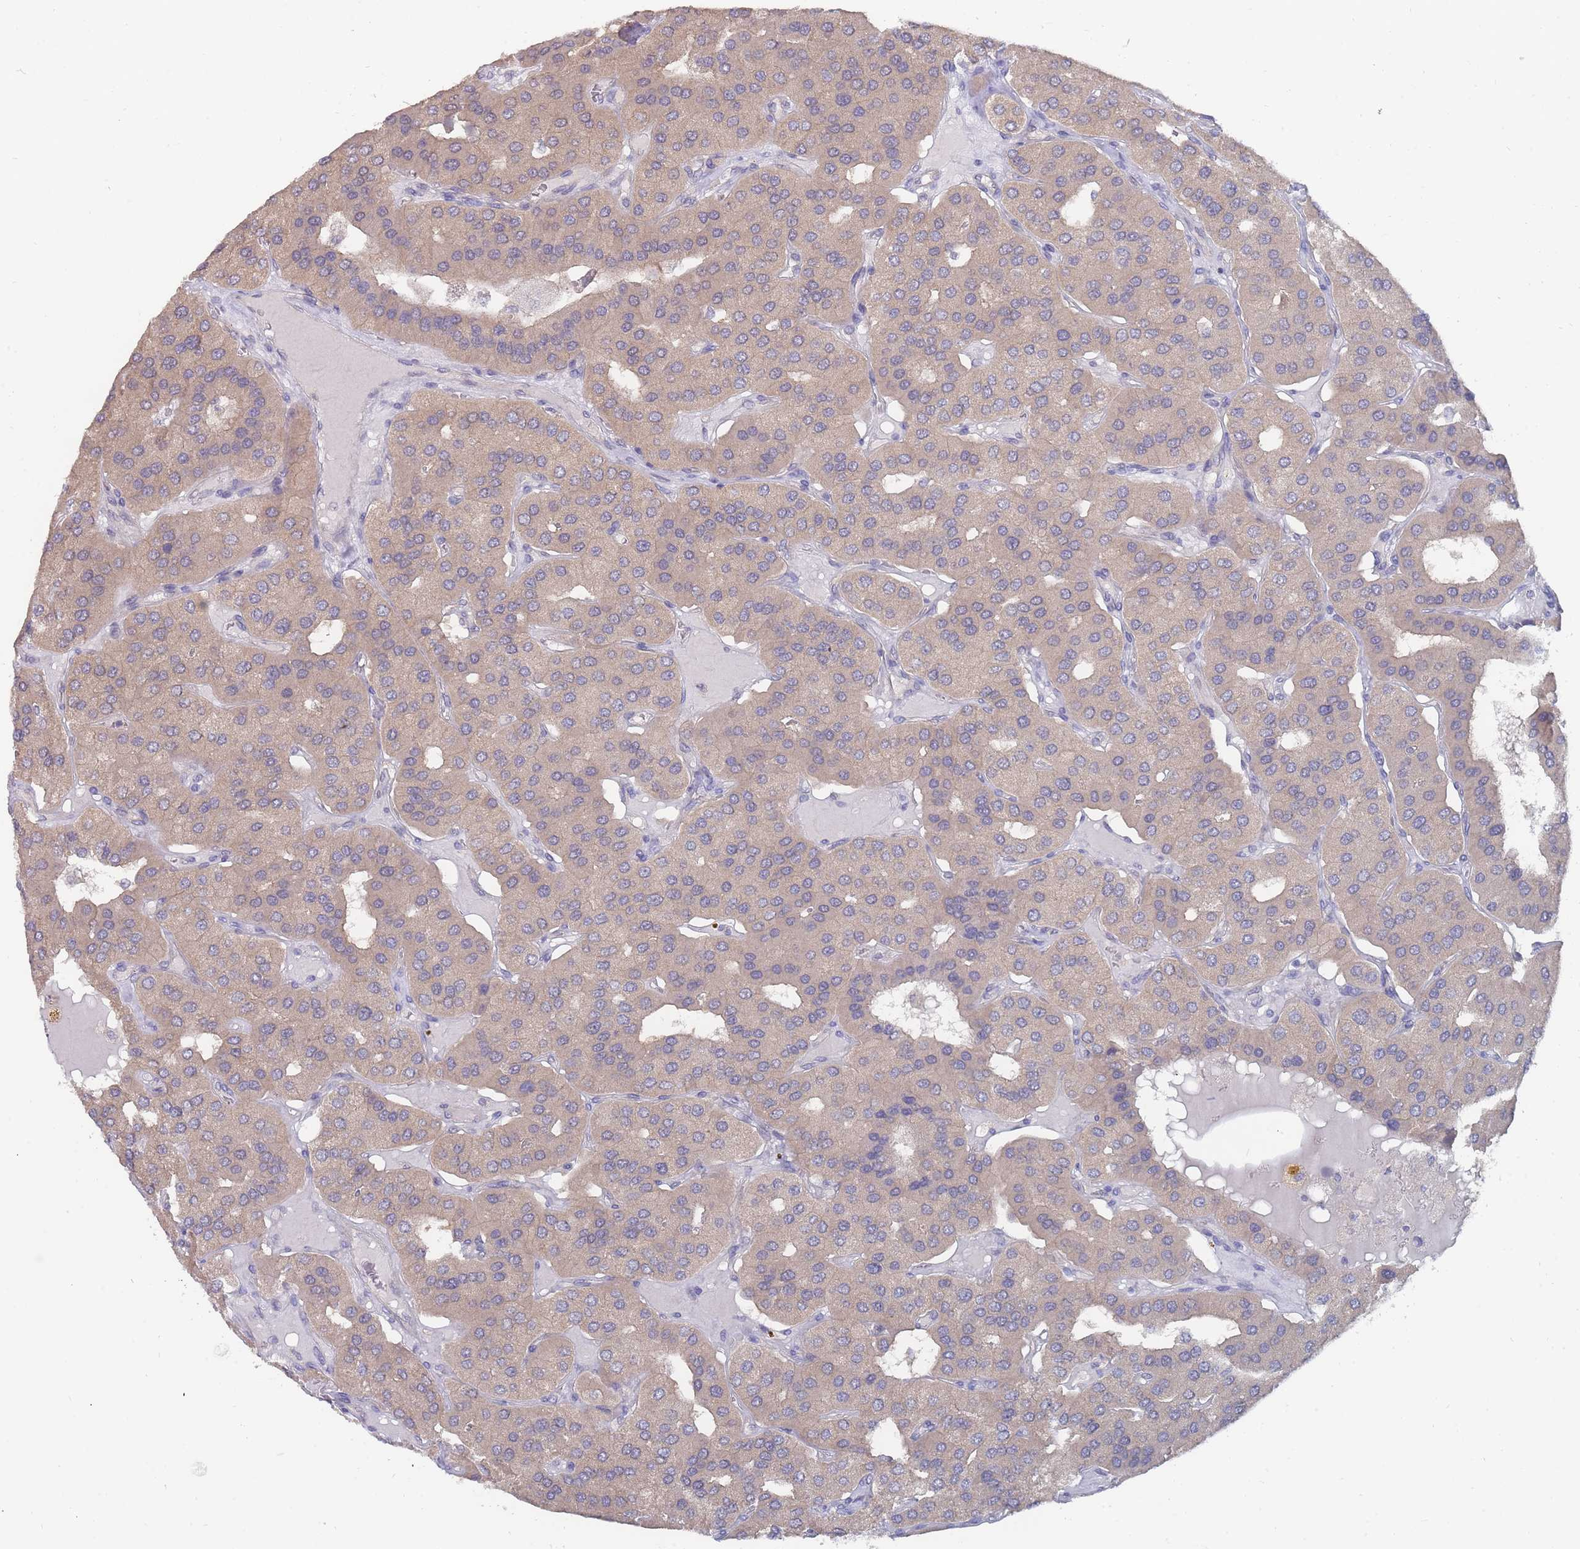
{"staining": {"intensity": "weak", "quantity": ">75%", "location": "cytoplasmic/membranous"}, "tissue": "parathyroid gland", "cell_type": "Glandular cells", "image_type": "normal", "snomed": [{"axis": "morphology", "description": "Normal tissue, NOS"}, {"axis": "morphology", "description": "Adenoma, NOS"}, {"axis": "topography", "description": "Parathyroid gland"}], "caption": "Weak cytoplasmic/membranous expression for a protein is appreciated in about >75% of glandular cells of normal parathyroid gland using immunohistochemistry (IHC).", "gene": "NUB1", "patient": {"sex": "female", "age": 86}}